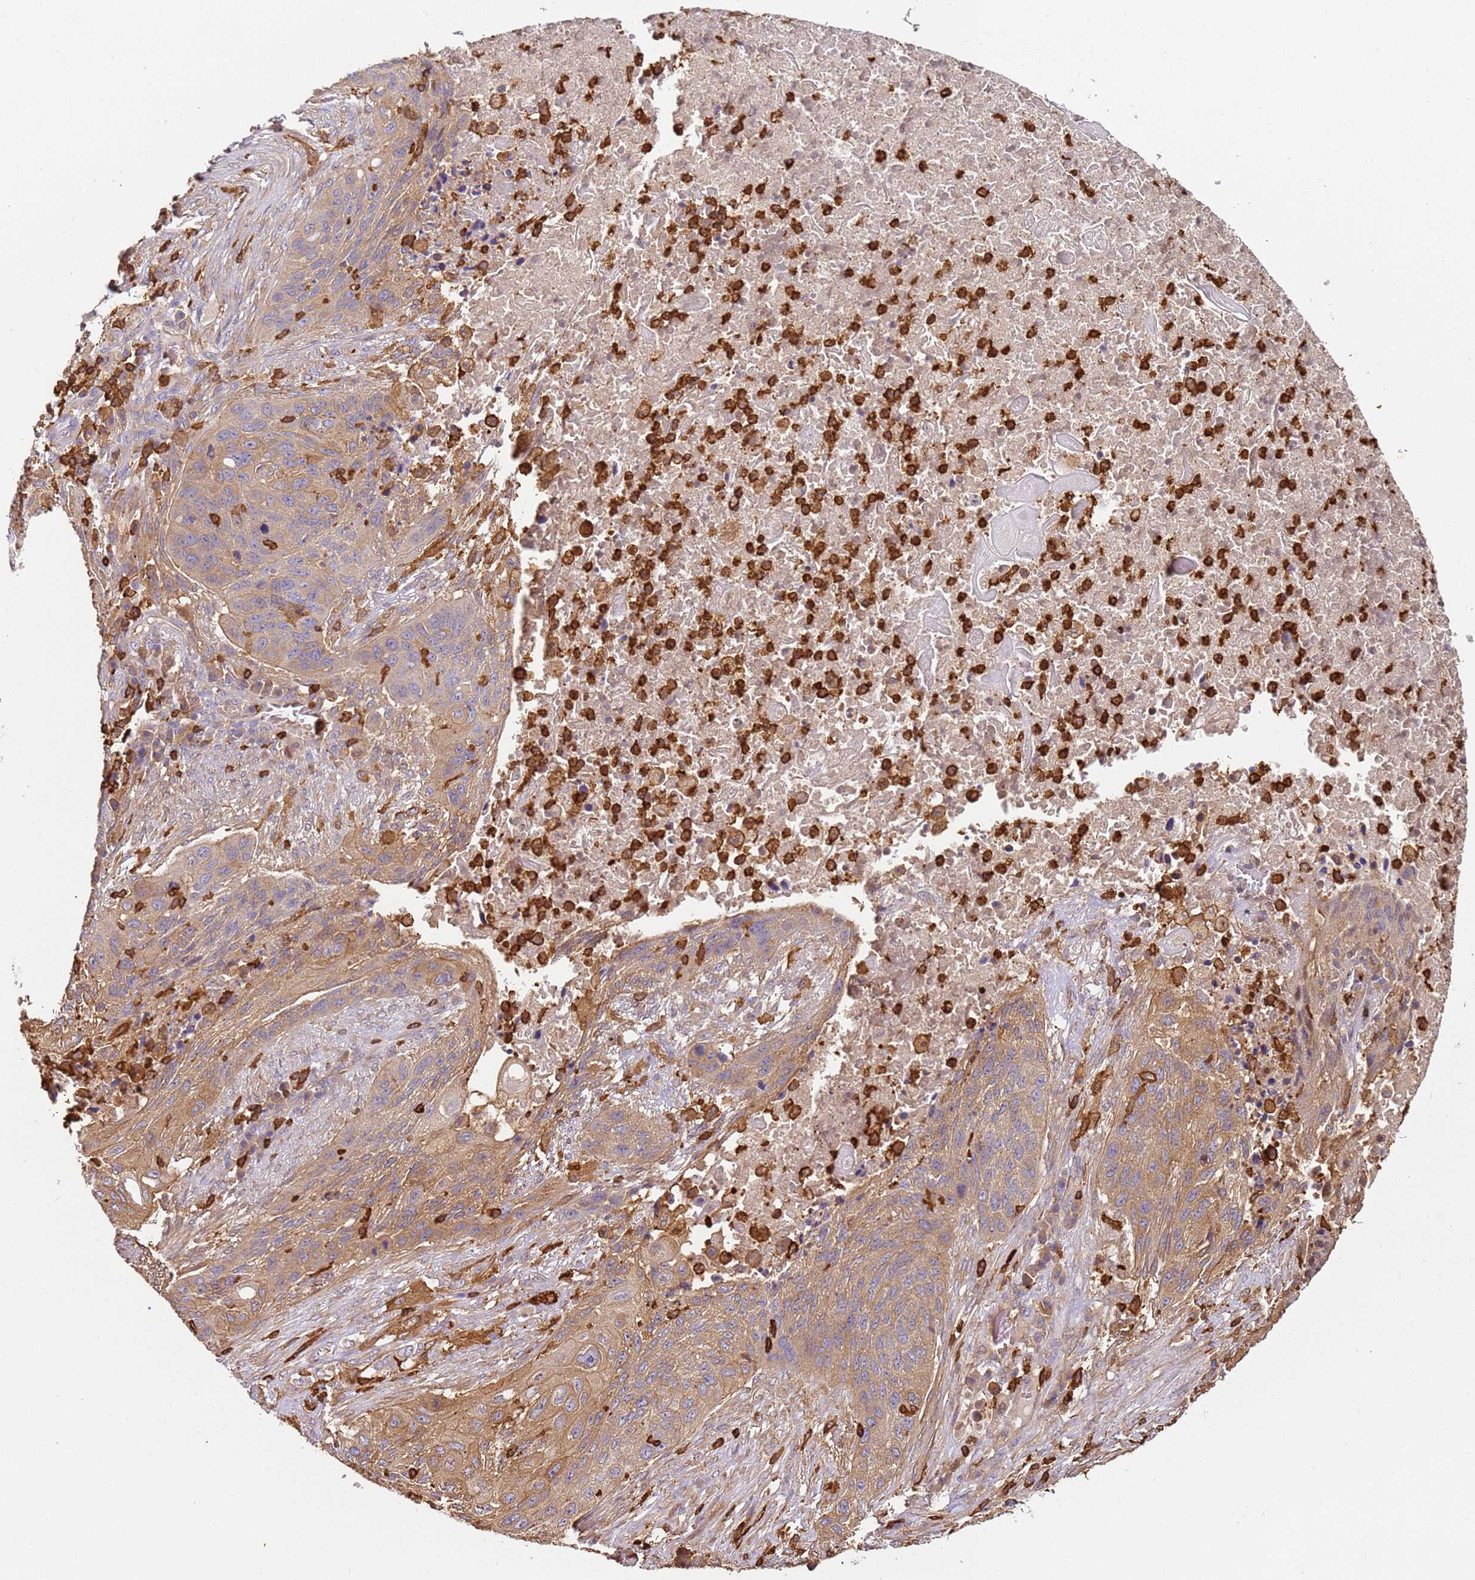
{"staining": {"intensity": "moderate", "quantity": "25%-75%", "location": "cytoplasmic/membranous"}, "tissue": "lung cancer", "cell_type": "Tumor cells", "image_type": "cancer", "snomed": [{"axis": "morphology", "description": "Squamous cell carcinoma, NOS"}, {"axis": "topography", "description": "Lung"}], "caption": "Moderate cytoplasmic/membranous expression for a protein is seen in about 25%-75% of tumor cells of lung squamous cell carcinoma using IHC.", "gene": "OR6P1", "patient": {"sex": "female", "age": 63}}